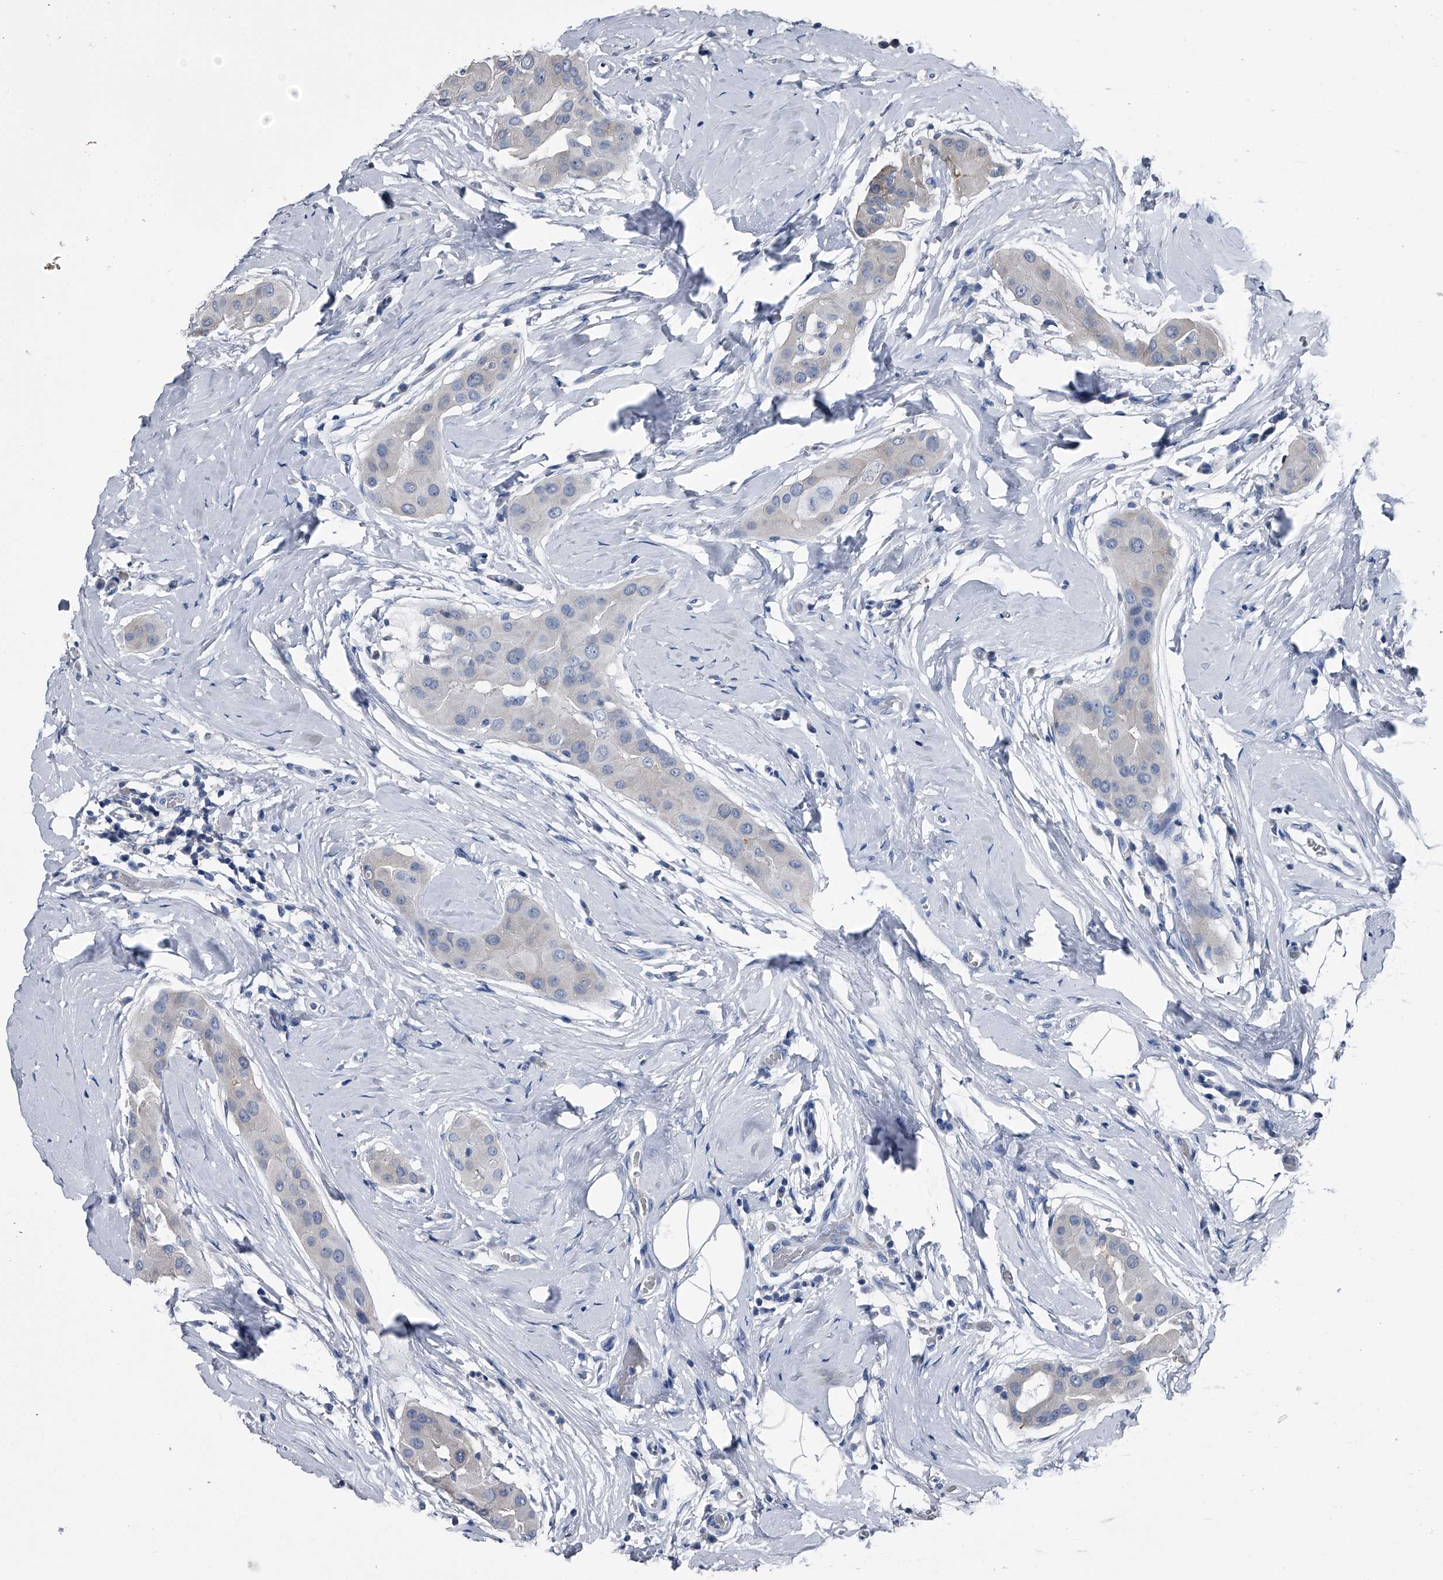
{"staining": {"intensity": "negative", "quantity": "none", "location": "none"}, "tissue": "thyroid cancer", "cell_type": "Tumor cells", "image_type": "cancer", "snomed": [{"axis": "morphology", "description": "Papillary adenocarcinoma, NOS"}, {"axis": "topography", "description": "Thyroid gland"}], "caption": "IHC of human papillary adenocarcinoma (thyroid) exhibits no expression in tumor cells.", "gene": "KIF13A", "patient": {"sex": "male", "age": 33}}